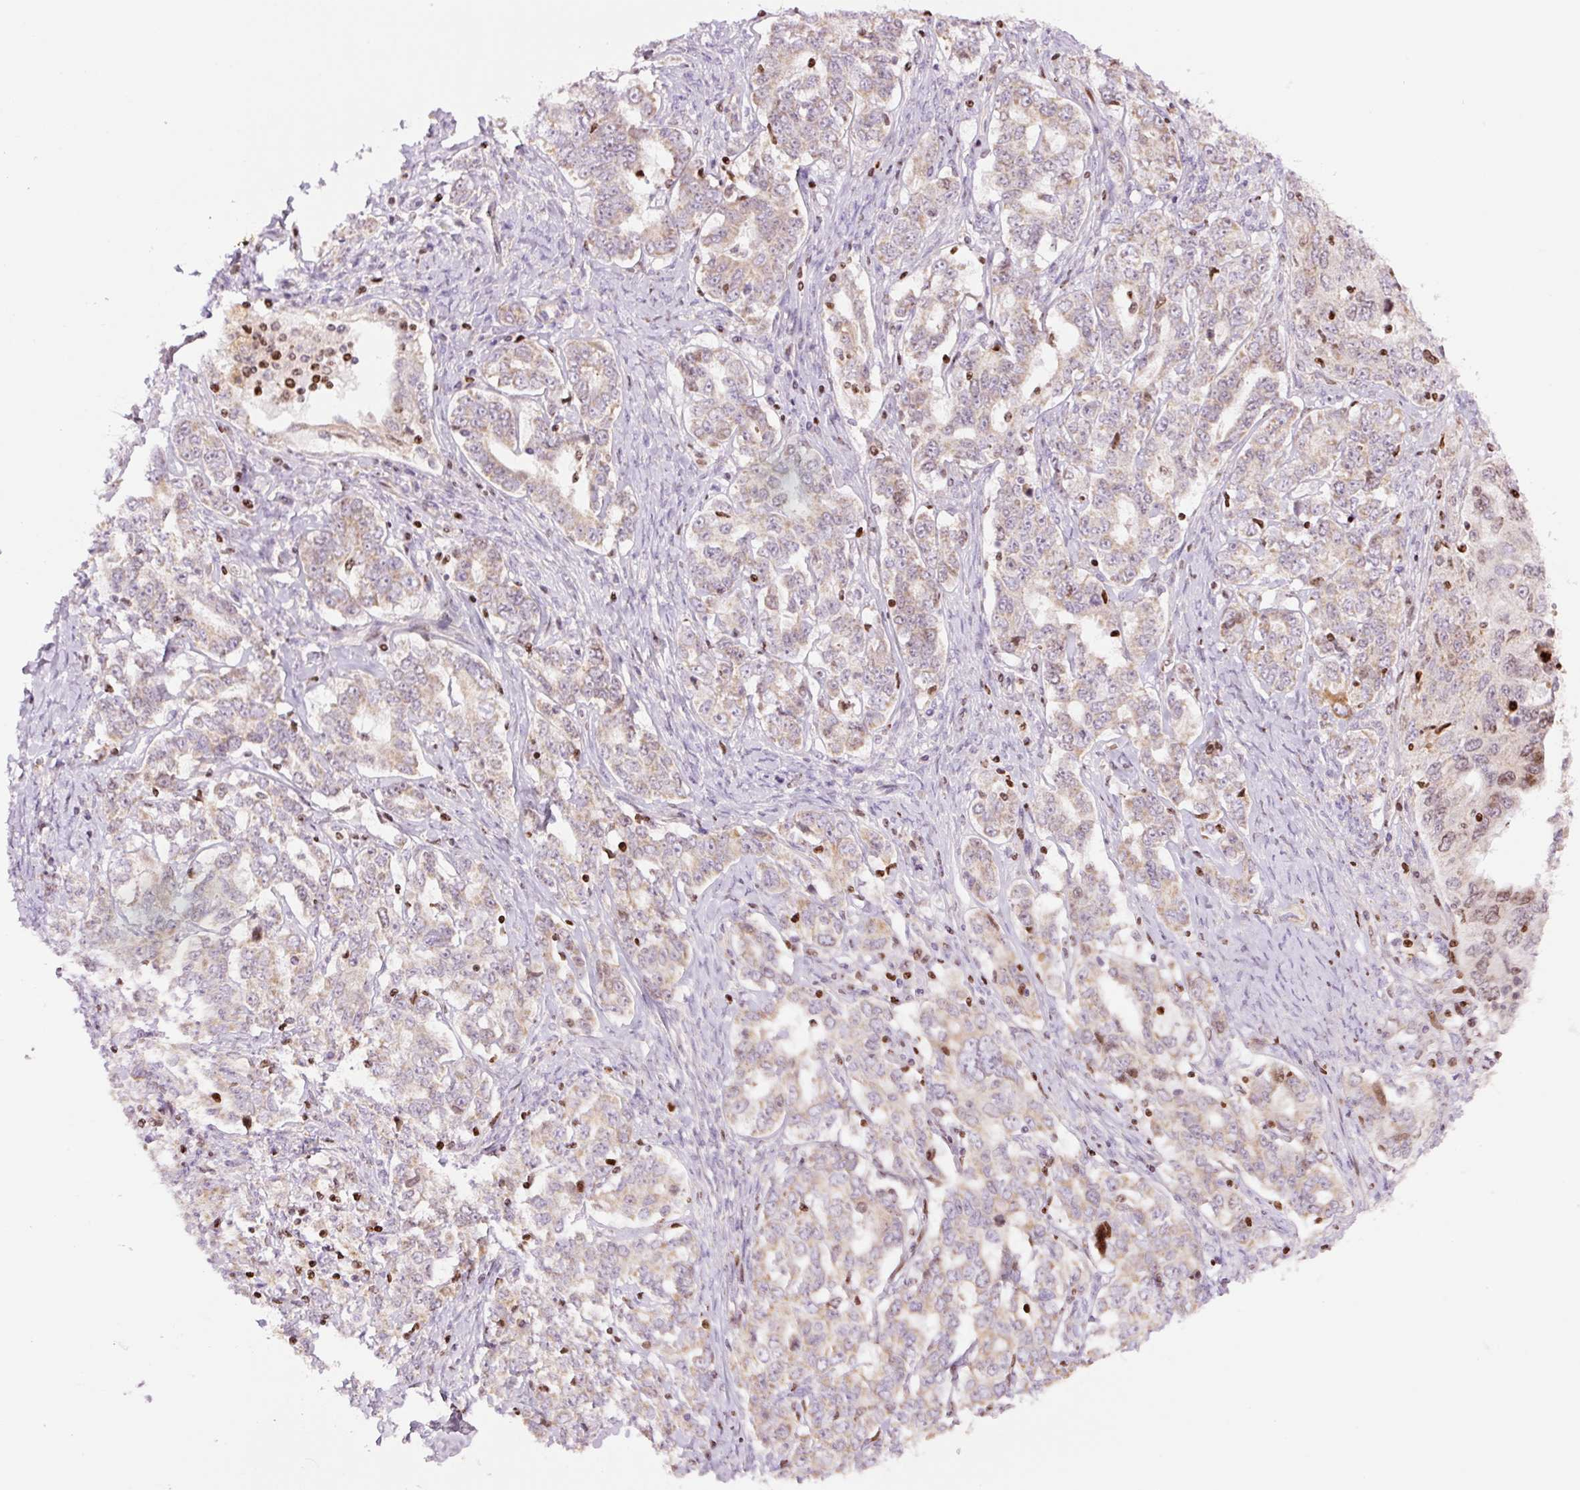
{"staining": {"intensity": "weak", "quantity": "25%-75%", "location": "cytoplasmic/membranous"}, "tissue": "ovarian cancer", "cell_type": "Tumor cells", "image_type": "cancer", "snomed": [{"axis": "morphology", "description": "Carcinoma, endometroid"}, {"axis": "topography", "description": "Ovary"}], "caption": "DAB (3,3'-diaminobenzidine) immunohistochemical staining of ovarian cancer demonstrates weak cytoplasmic/membranous protein positivity in about 25%-75% of tumor cells.", "gene": "TMEM8B", "patient": {"sex": "female", "age": 62}}